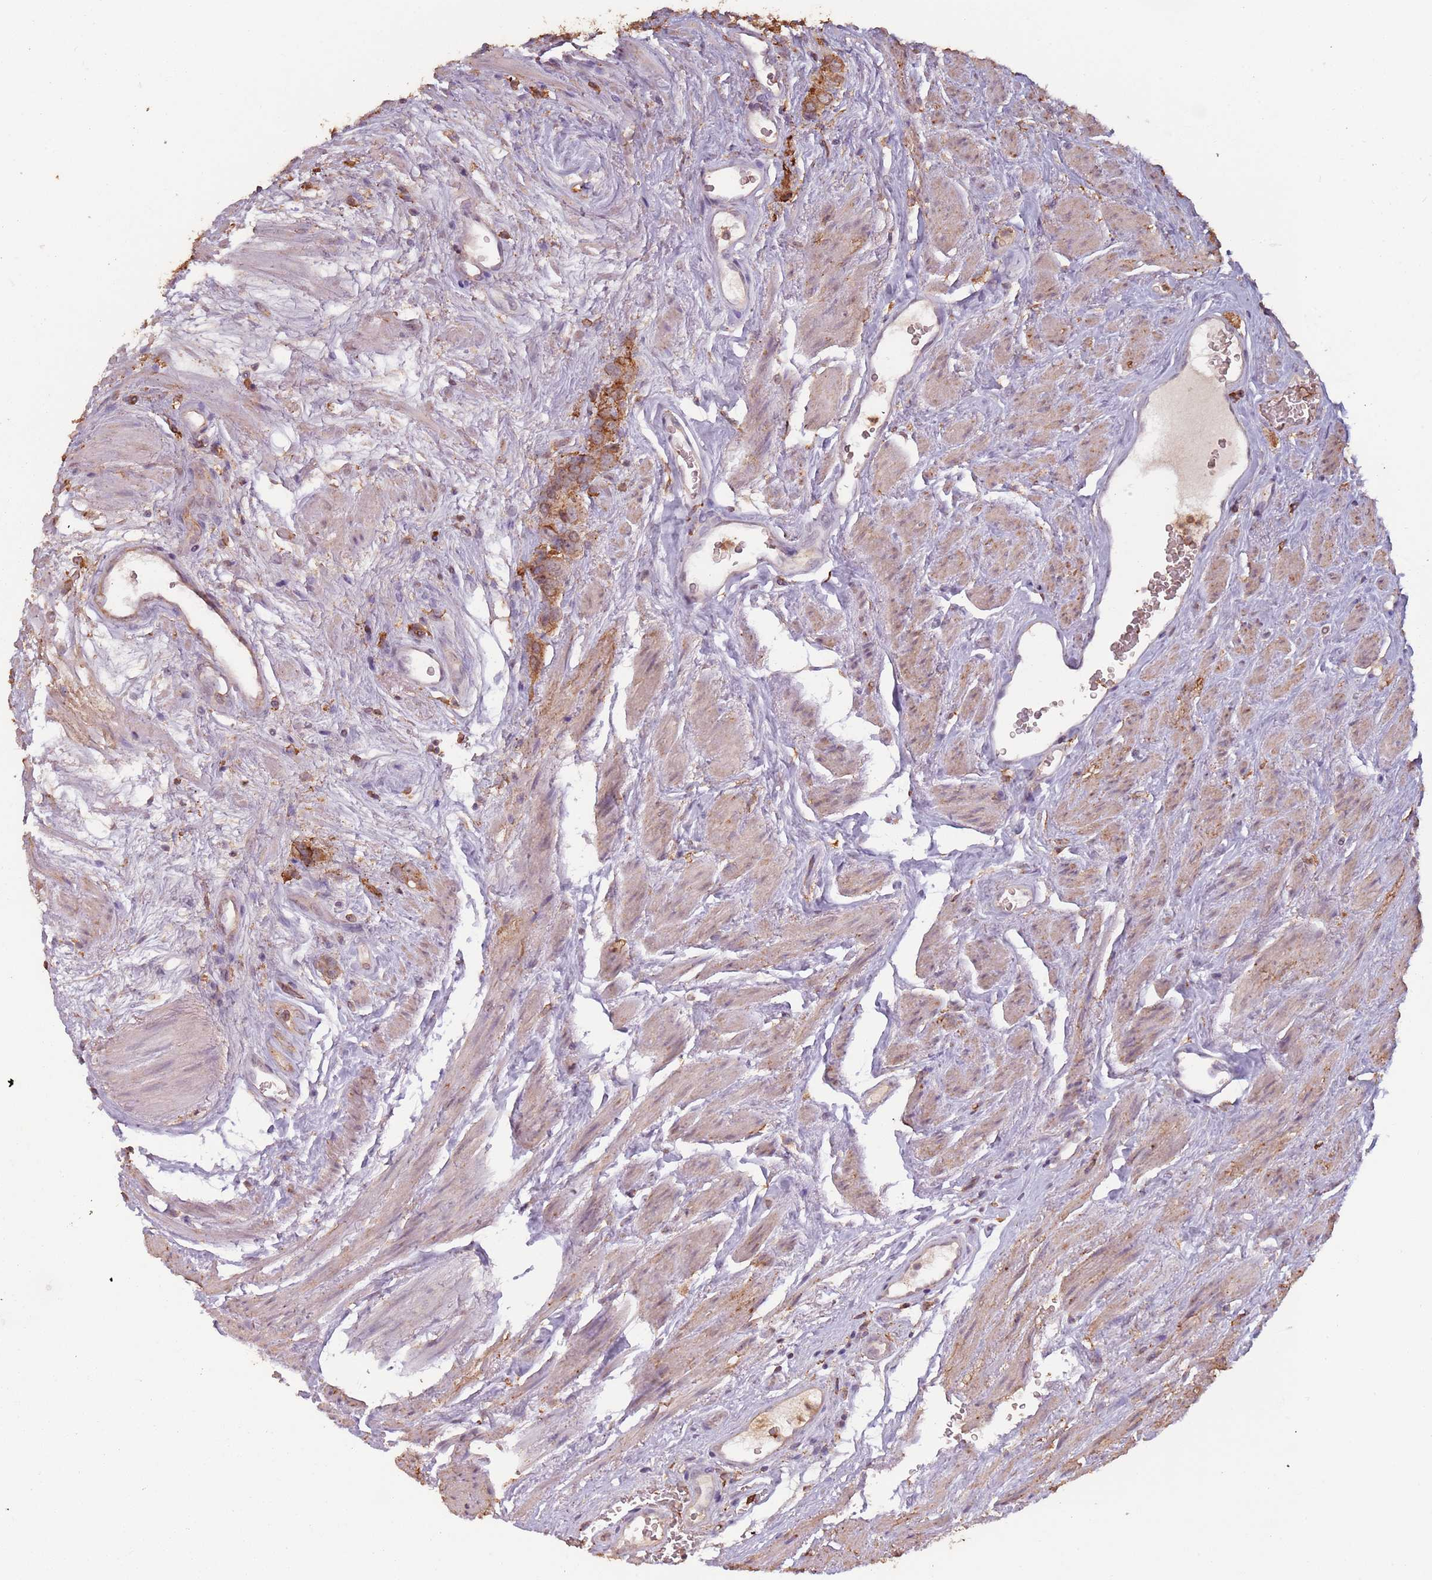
{"staining": {"intensity": "moderate", "quantity": ">75%", "location": "cytoplasmic/membranous"}, "tissue": "prostate cancer", "cell_type": "Tumor cells", "image_type": "cancer", "snomed": [{"axis": "morphology", "description": "Adenocarcinoma, High grade"}, {"axis": "topography", "description": "Prostate and seminal vesicle, NOS"}], "caption": "Human prostate high-grade adenocarcinoma stained with a protein marker reveals moderate staining in tumor cells.", "gene": "ATOSB", "patient": {"sex": "male", "age": 64}}